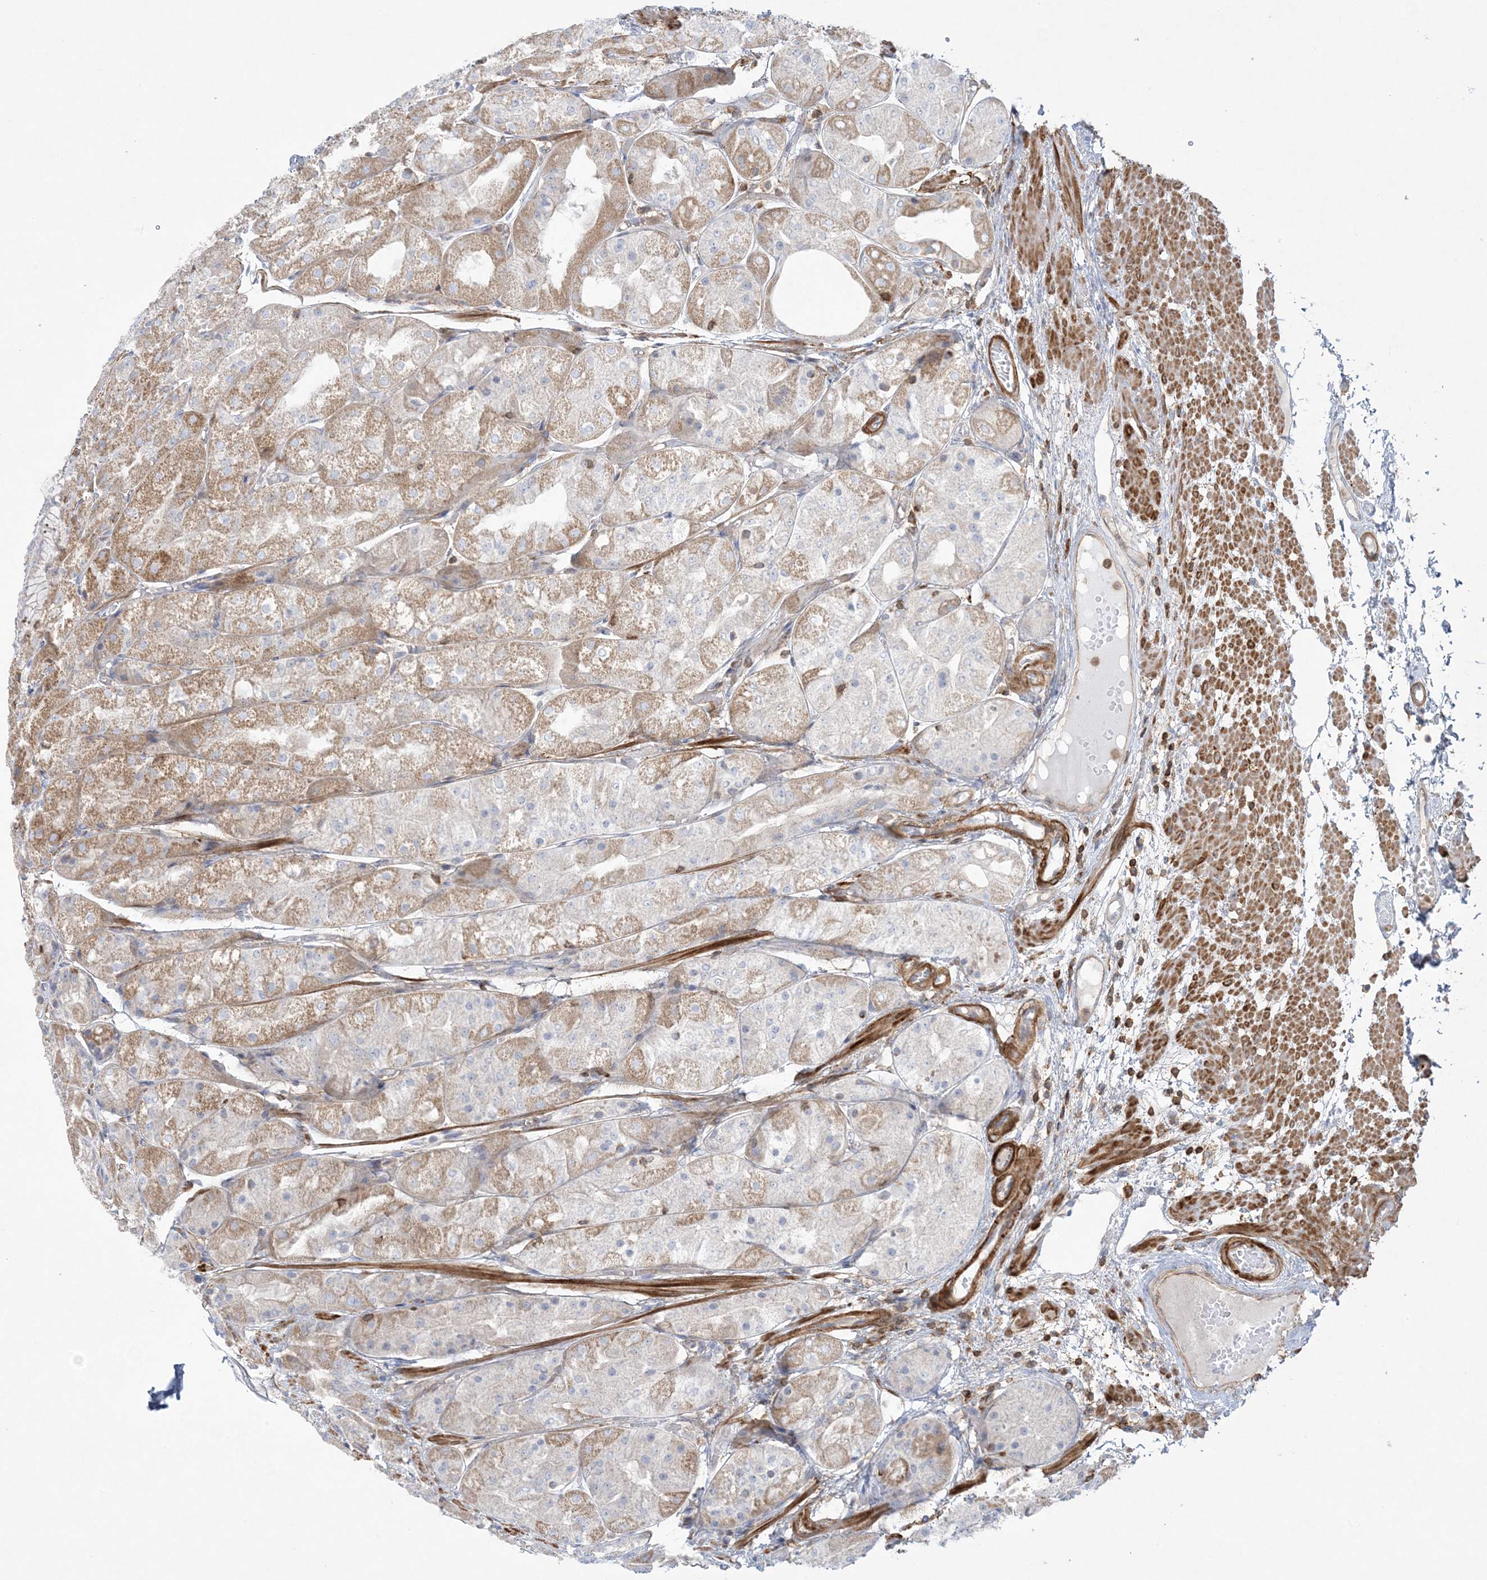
{"staining": {"intensity": "moderate", "quantity": "<25%", "location": "cytoplasmic/membranous"}, "tissue": "stomach", "cell_type": "Glandular cells", "image_type": "normal", "snomed": [{"axis": "morphology", "description": "Normal tissue, NOS"}, {"axis": "topography", "description": "Stomach, upper"}], "caption": "Immunohistochemistry (IHC) image of unremarkable human stomach stained for a protein (brown), which shows low levels of moderate cytoplasmic/membranous expression in approximately <25% of glandular cells.", "gene": "ARHGAP30", "patient": {"sex": "male", "age": 72}}